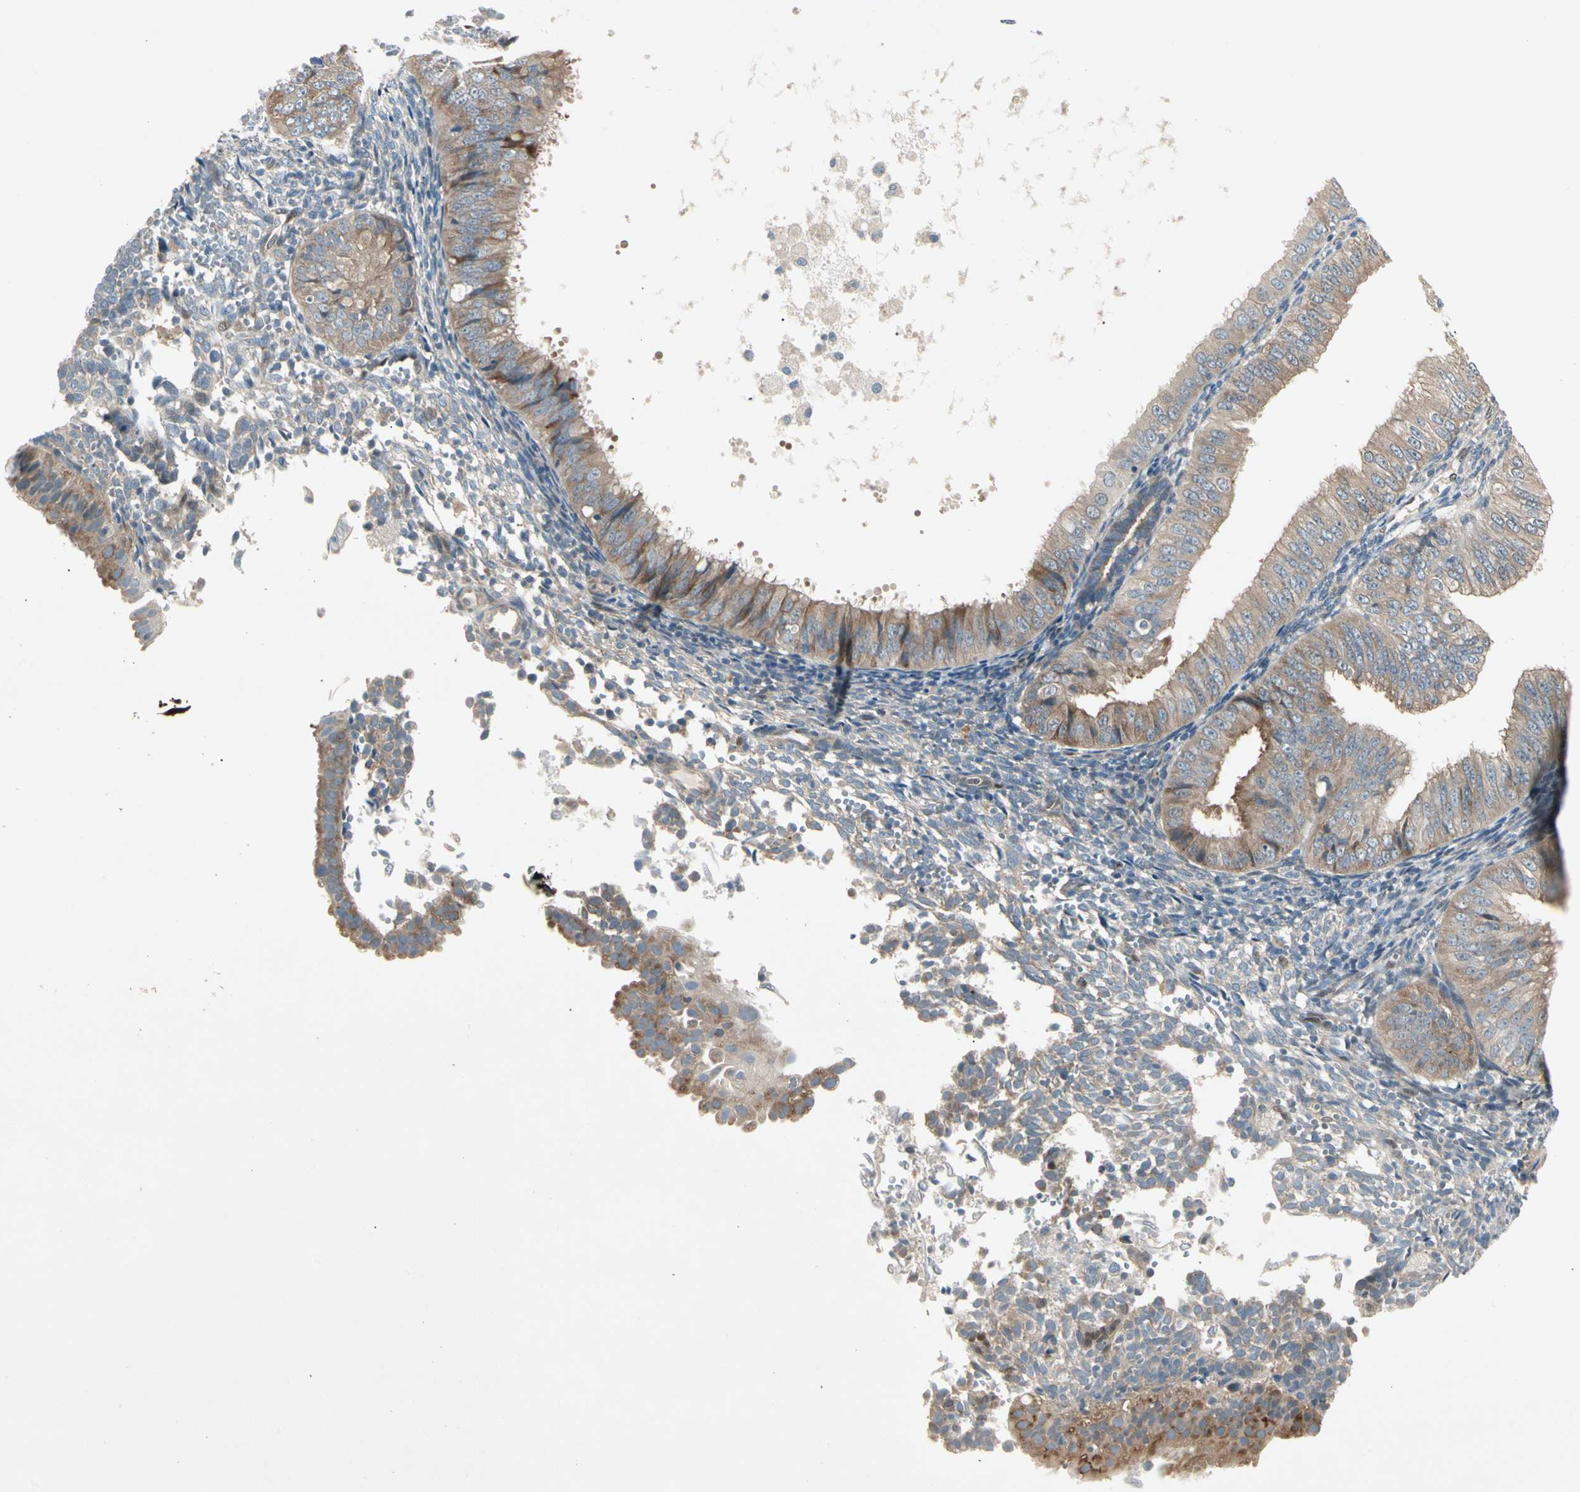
{"staining": {"intensity": "weak", "quantity": ">75%", "location": "cytoplasmic/membranous"}, "tissue": "endometrial cancer", "cell_type": "Tumor cells", "image_type": "cancer", "snomed": [{"axis": "morphology", "description": "Normal tissue, NOS"}, {"axis": "morphology", "description": "Adenocarcinoma, NOS"}, {"axis": "topography", "description": "Endometrium"}], "caption": "Immunohistochemistry (IHC) histopathology image of neoplastic tissue: endometrial adenocarcinoma stained using immunohistochemistry exhibits low levels of weak protein expression localized specifically in the cytoplasmic/membranous of tumor cells, appearing as a cytoplasmic/membranous brown color.", "gene": "IL1R1", "patient": {"sex": "female", "age": 53}}